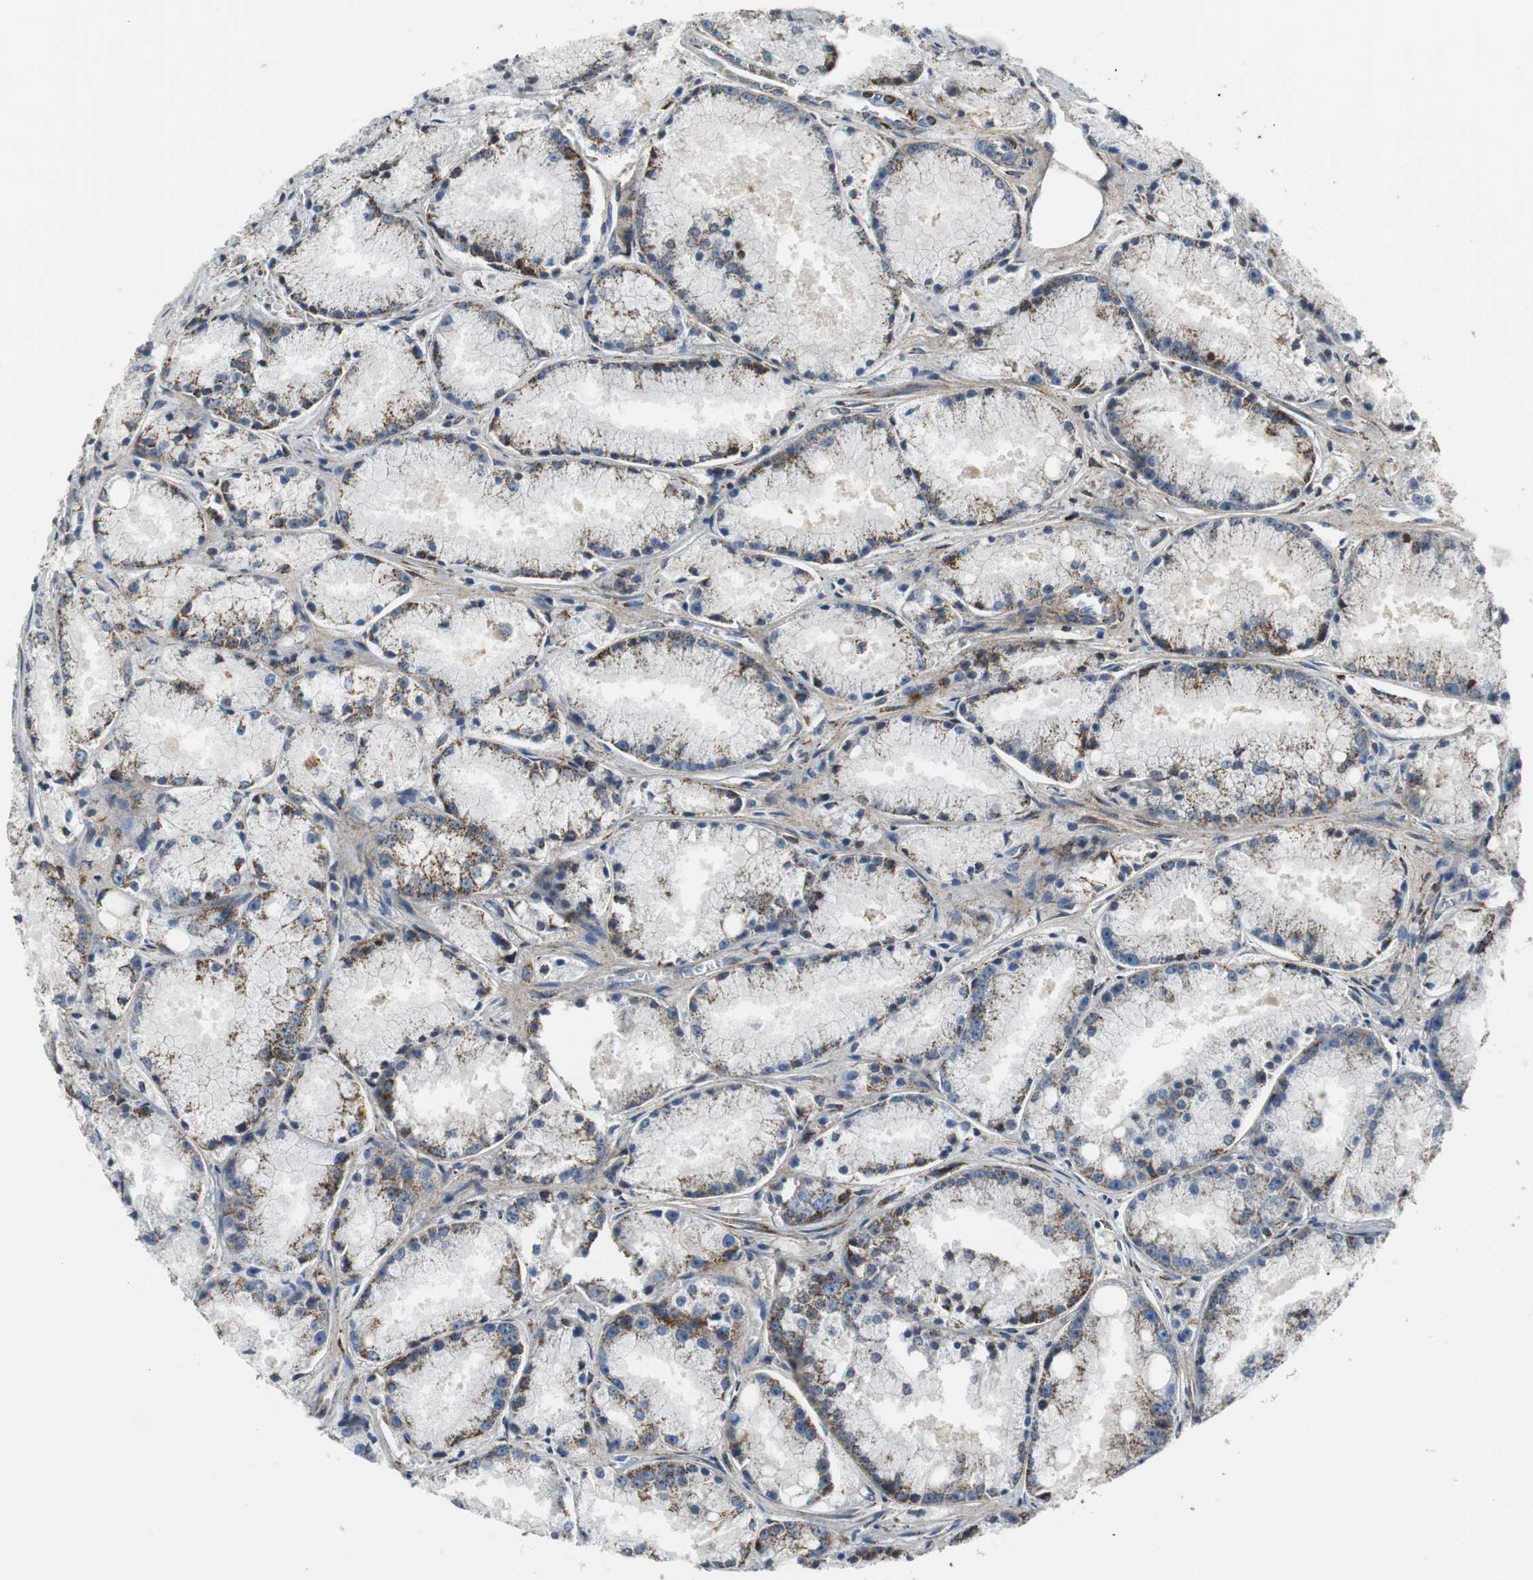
{"staining": {"intensity": "moderate", "quantity": "25%-75%", "location": "cytoplasmic/membranous"}, "tissue": "prostate cancer", "cell_type": "Tumor cells", "image_type": "cancer", "snomed": [{"axis": "morphology", "description": "Adenocarcinoma, Low grade"}, {"axis": "topography", "description": "Prostate"}], "caption": "This image displays prostate cancer (low-grade adenocarcinoma) stained with immunohistochemistry (IHC) to label a protein in brown. The cytoplasmic/membranous of tumor cells show moderate positivity for the protein. Nuclei are counter-stained blue.", "gene": "C1QTNF7", "patient": {"sex": "male", "age": 64}}